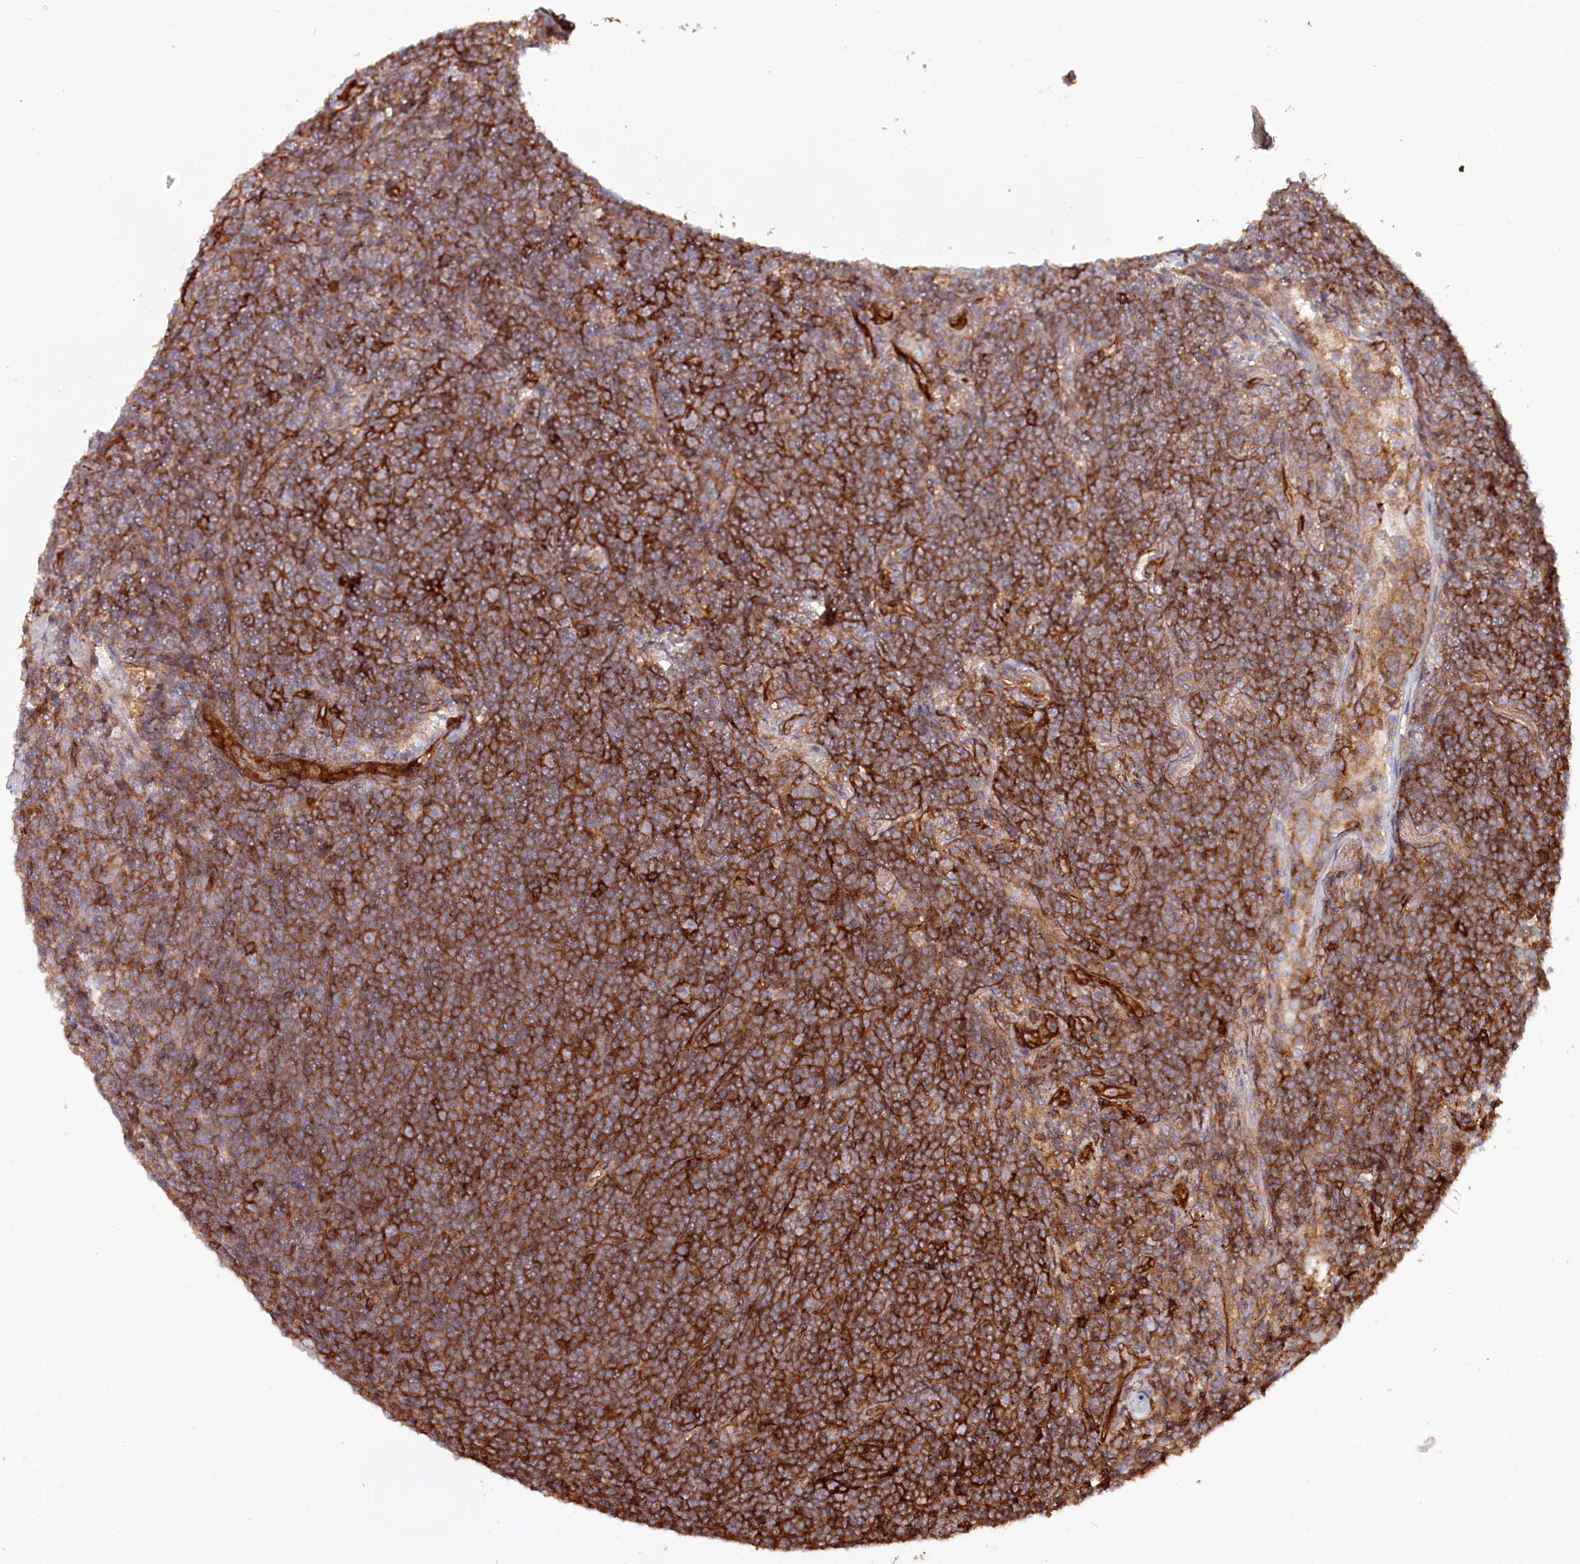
{"staining": {"intensity": "strong", "quantity": "25%-75%", "location": "cytoplasmic/membranous"}, "tissue": "lymphoma", "cell_type": "Tumor cells", "image_type": "cancer", "snomed": [{"axis": "morphology", "description": "Malignant lymphoma, non-Hodgkin's type, Low grade"}, {"axis": "topography", "description": "Lung"}], "caption": "Brown immunohistochemical staining in human lymphoma exhibits strong cytoplasmic/membranous expression in approximately 25%-75% of tumor cells. Nuclei are stained in blue.", "gene": "RBP5", "patient": {"sex": "female", "age": 71}}